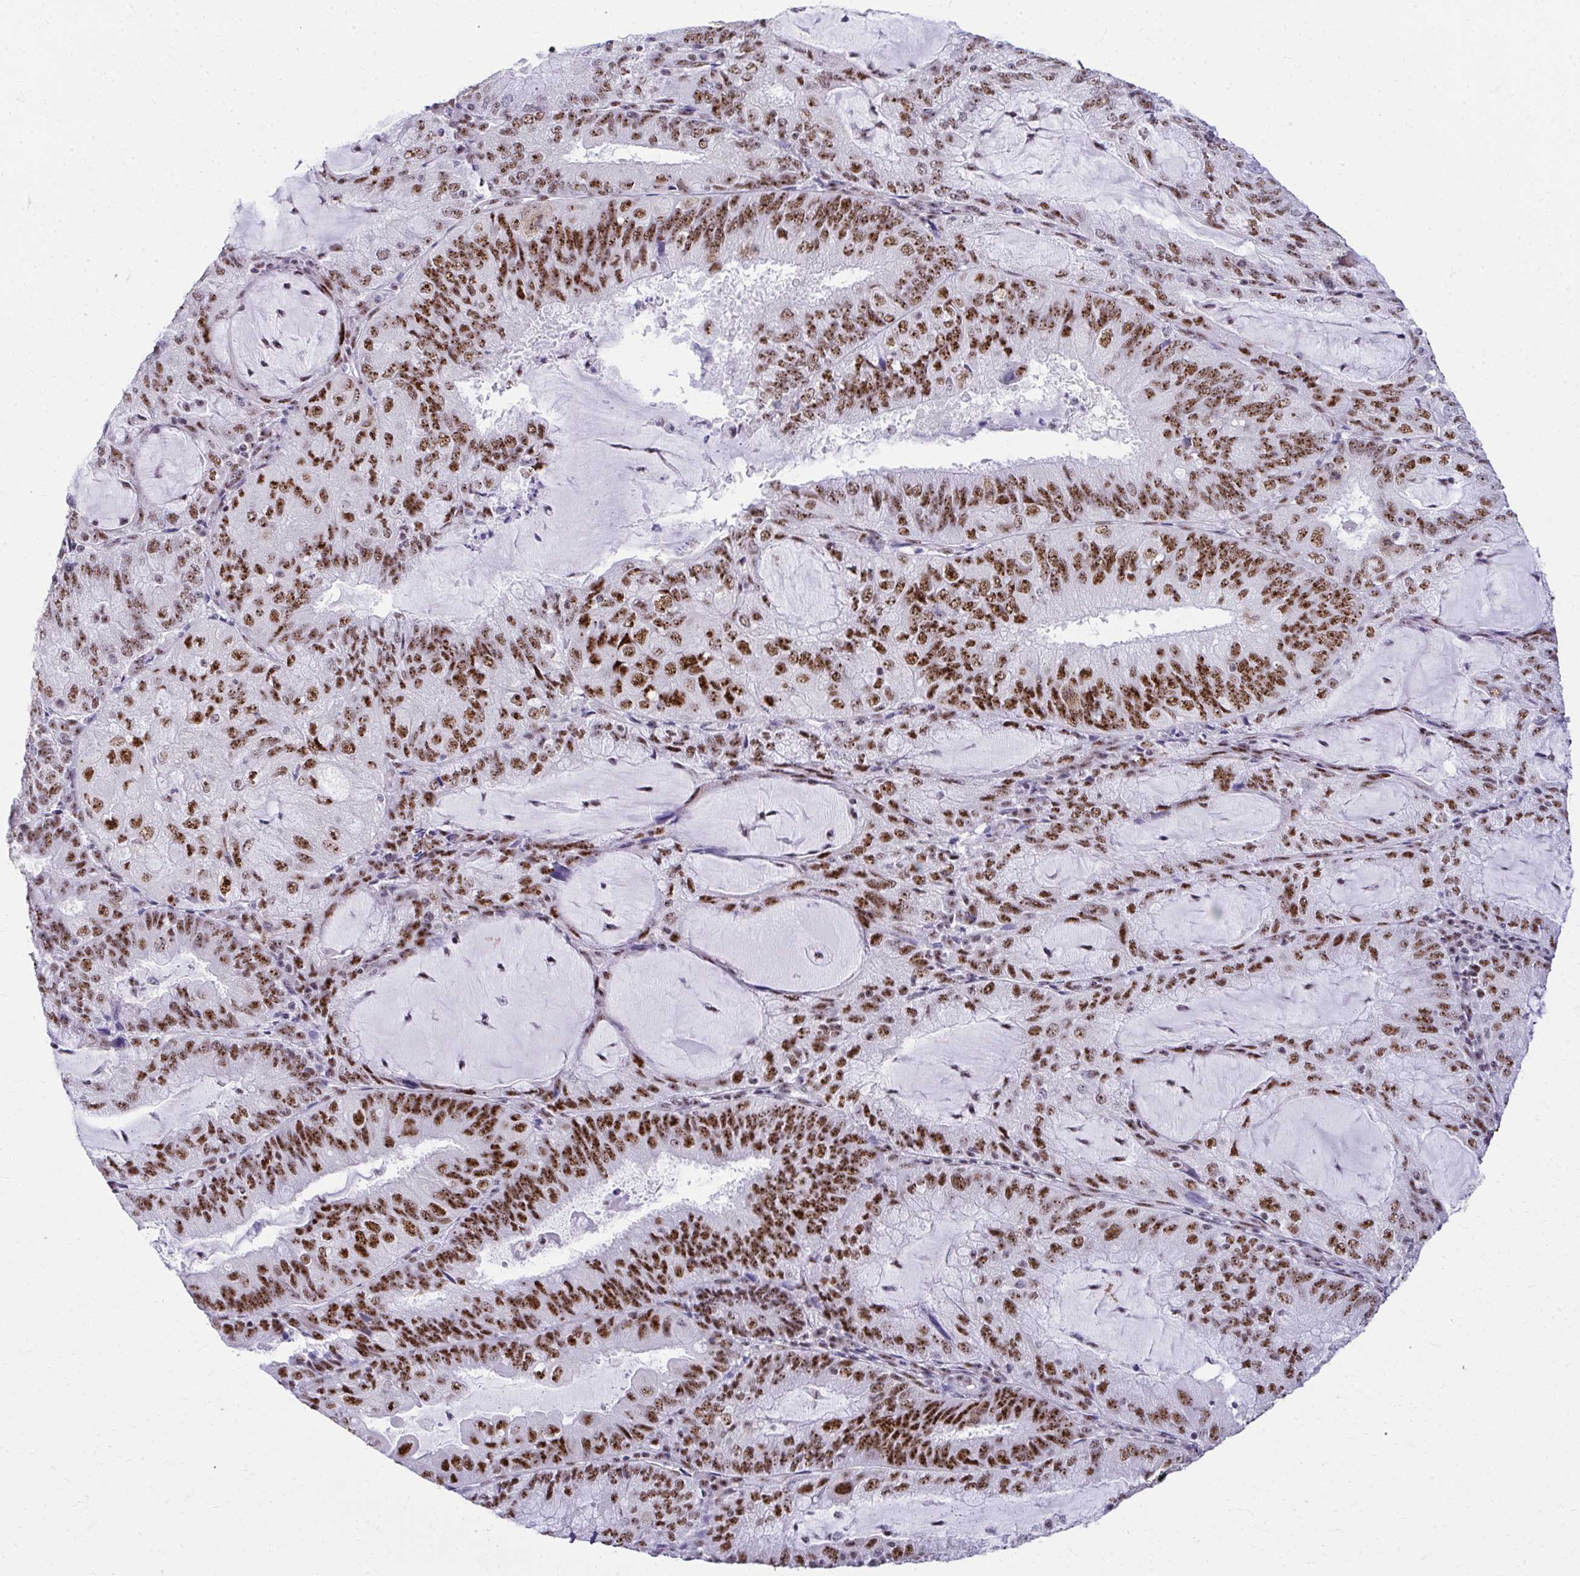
{"staining": {"intensity": "strong", "quantity": ">75%", "location": "nuclear"}, "tissue": "endometrial cancer", "cell_type": "Tumor cells", "image_type": "cancer", "snomed": [{"axis": "morphology", "description": "Adenocarcinoma, NOS"}, {"axis": "topography", "description": "Endometrium"}], "caption": "Protein positivity by IHC shows strong nuclear staining in approximately >75% of tumor cells in adenocarcinoma (endometrial).", "gene": "PELP1", "patient": {"sex": "female", "age": 81}}